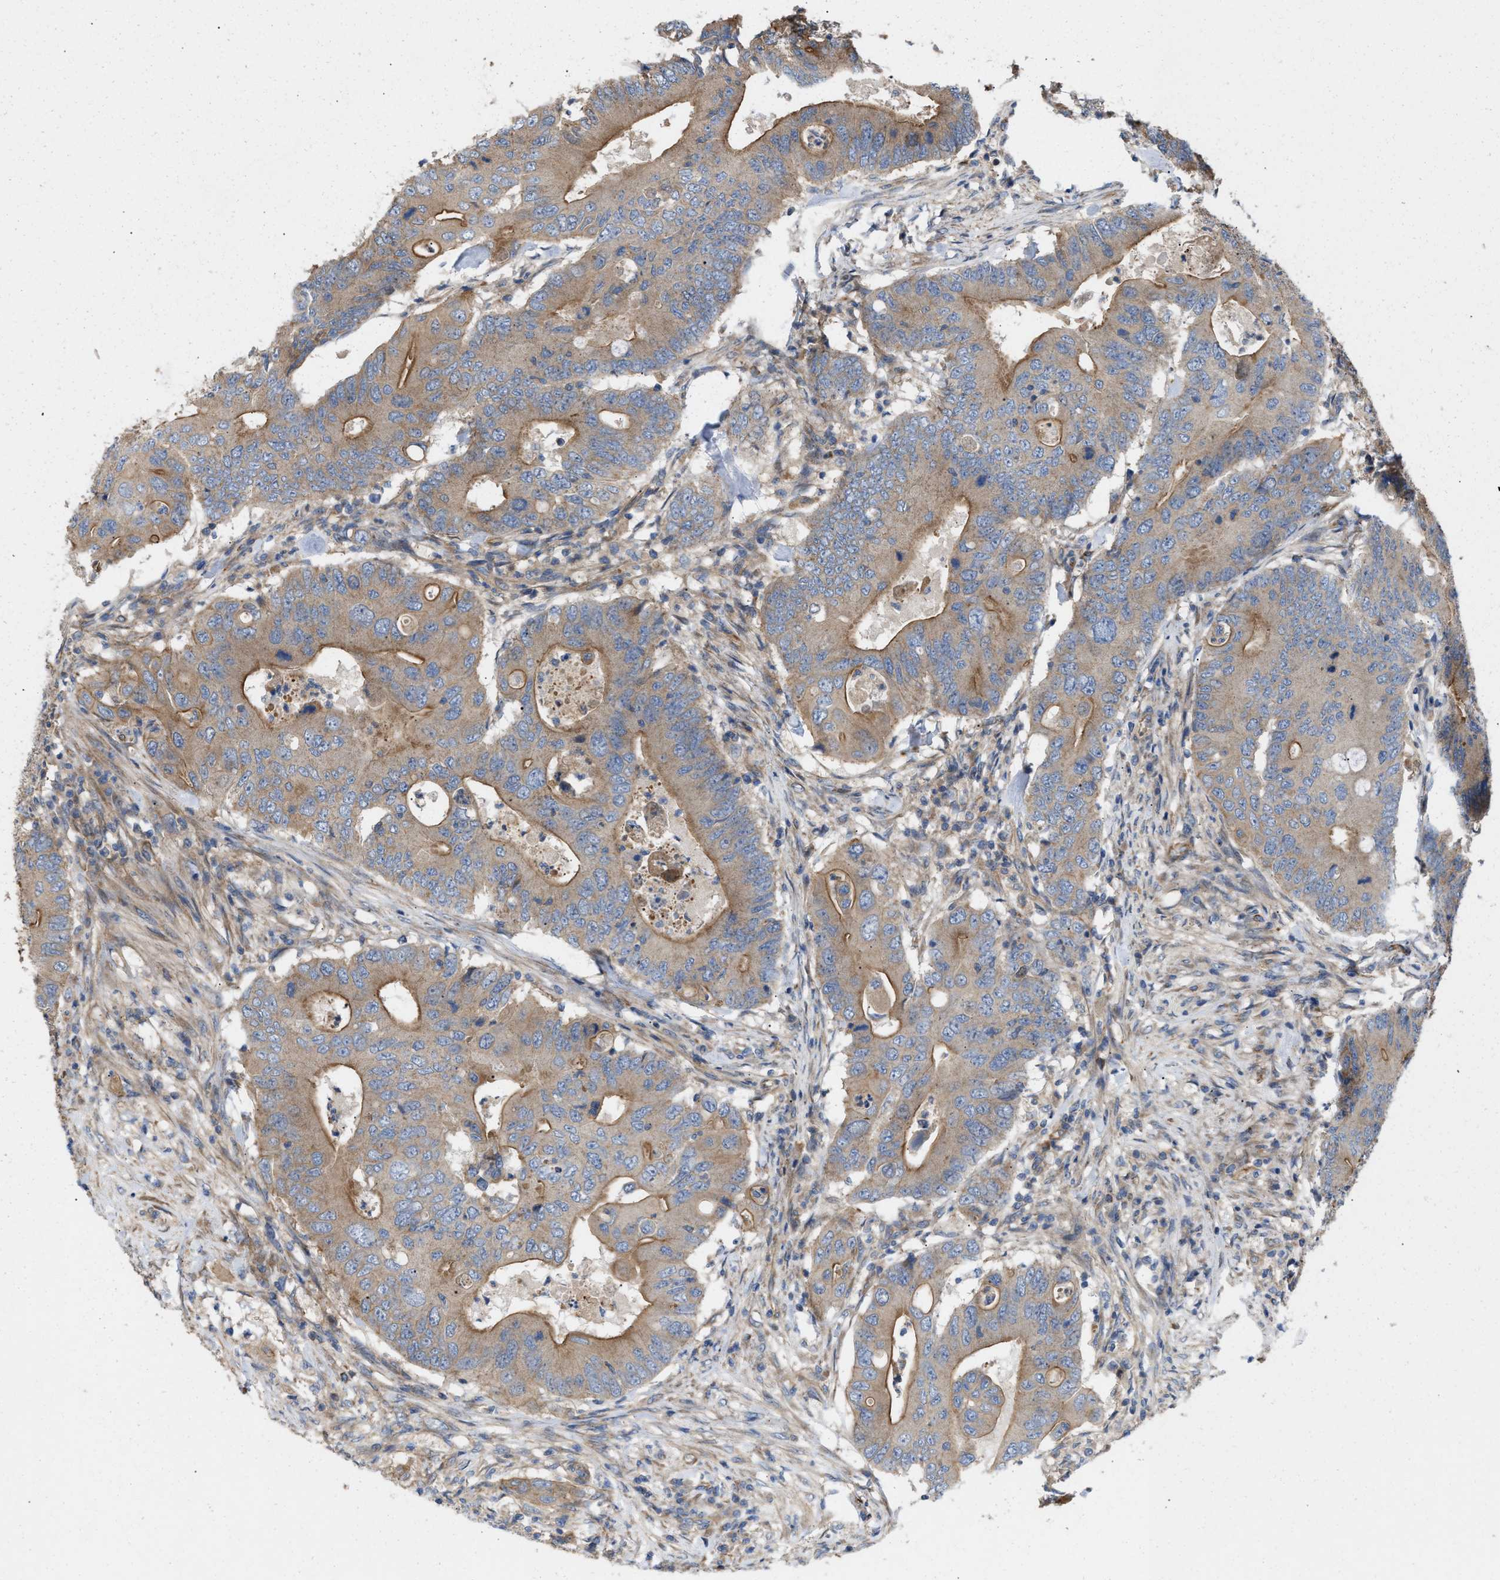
{"staining": {"intensity": "moderate", "quantity": "25%-75%", "location": "cytoplasmic/membranous"}, "tissue": "colorectal cancer", "cell_type": "Tumor cells", "image_type": "cancer", "snomed": [{"axis": "morphology", "description": "Adenocarcinoma, NOS"}, {"axis": "topography", "description": "Colon"}], "caption": "A medium amount of moderate cytoplasmic/membranous staining is appreciated in approximately 25%-75% of tumor cells in colorectal cancer (adenocarcinoma) tissue.", "gene": "EPS15L1", "patient": {"sex": "male", "age": 71}}